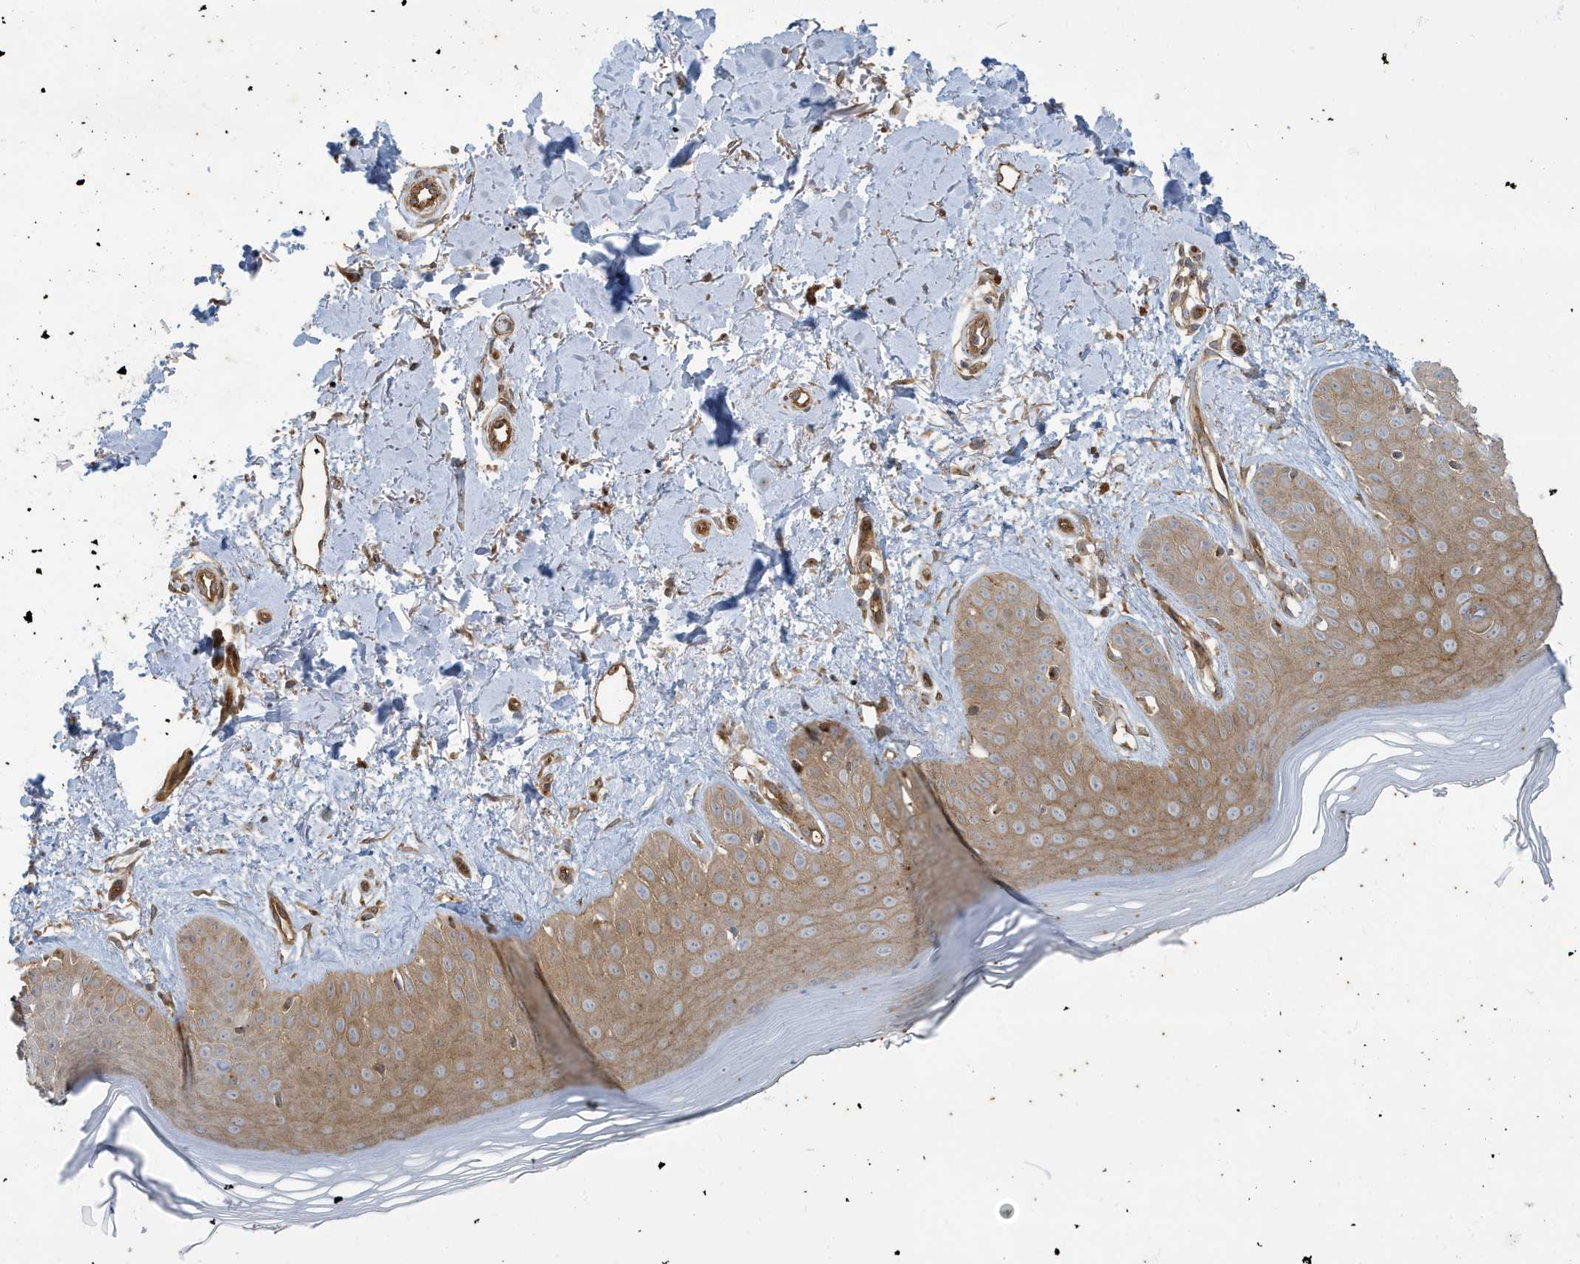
{"staining": {"intensity": "weak", "quantity": ">75%", "location": "cytoplasmic/membranous"}, "tissue": "skin", "cell_type": "Fibroblasts", "image_type": "normal", "snomed": [{"axis": "morphology", "description": "Normal tissue, NOS"}, {"axis": "topography", "description": "Skin"}], "caption": "Protein analysis of normal skin exhibits weak cytoplasmic/membranous expression in approximately >75% of fibroblasts. (DAB = brown stain, brightfield microscopy at high magnification).", "gene": "ATP23", "patient": {"sex": "female", "age": 64}}